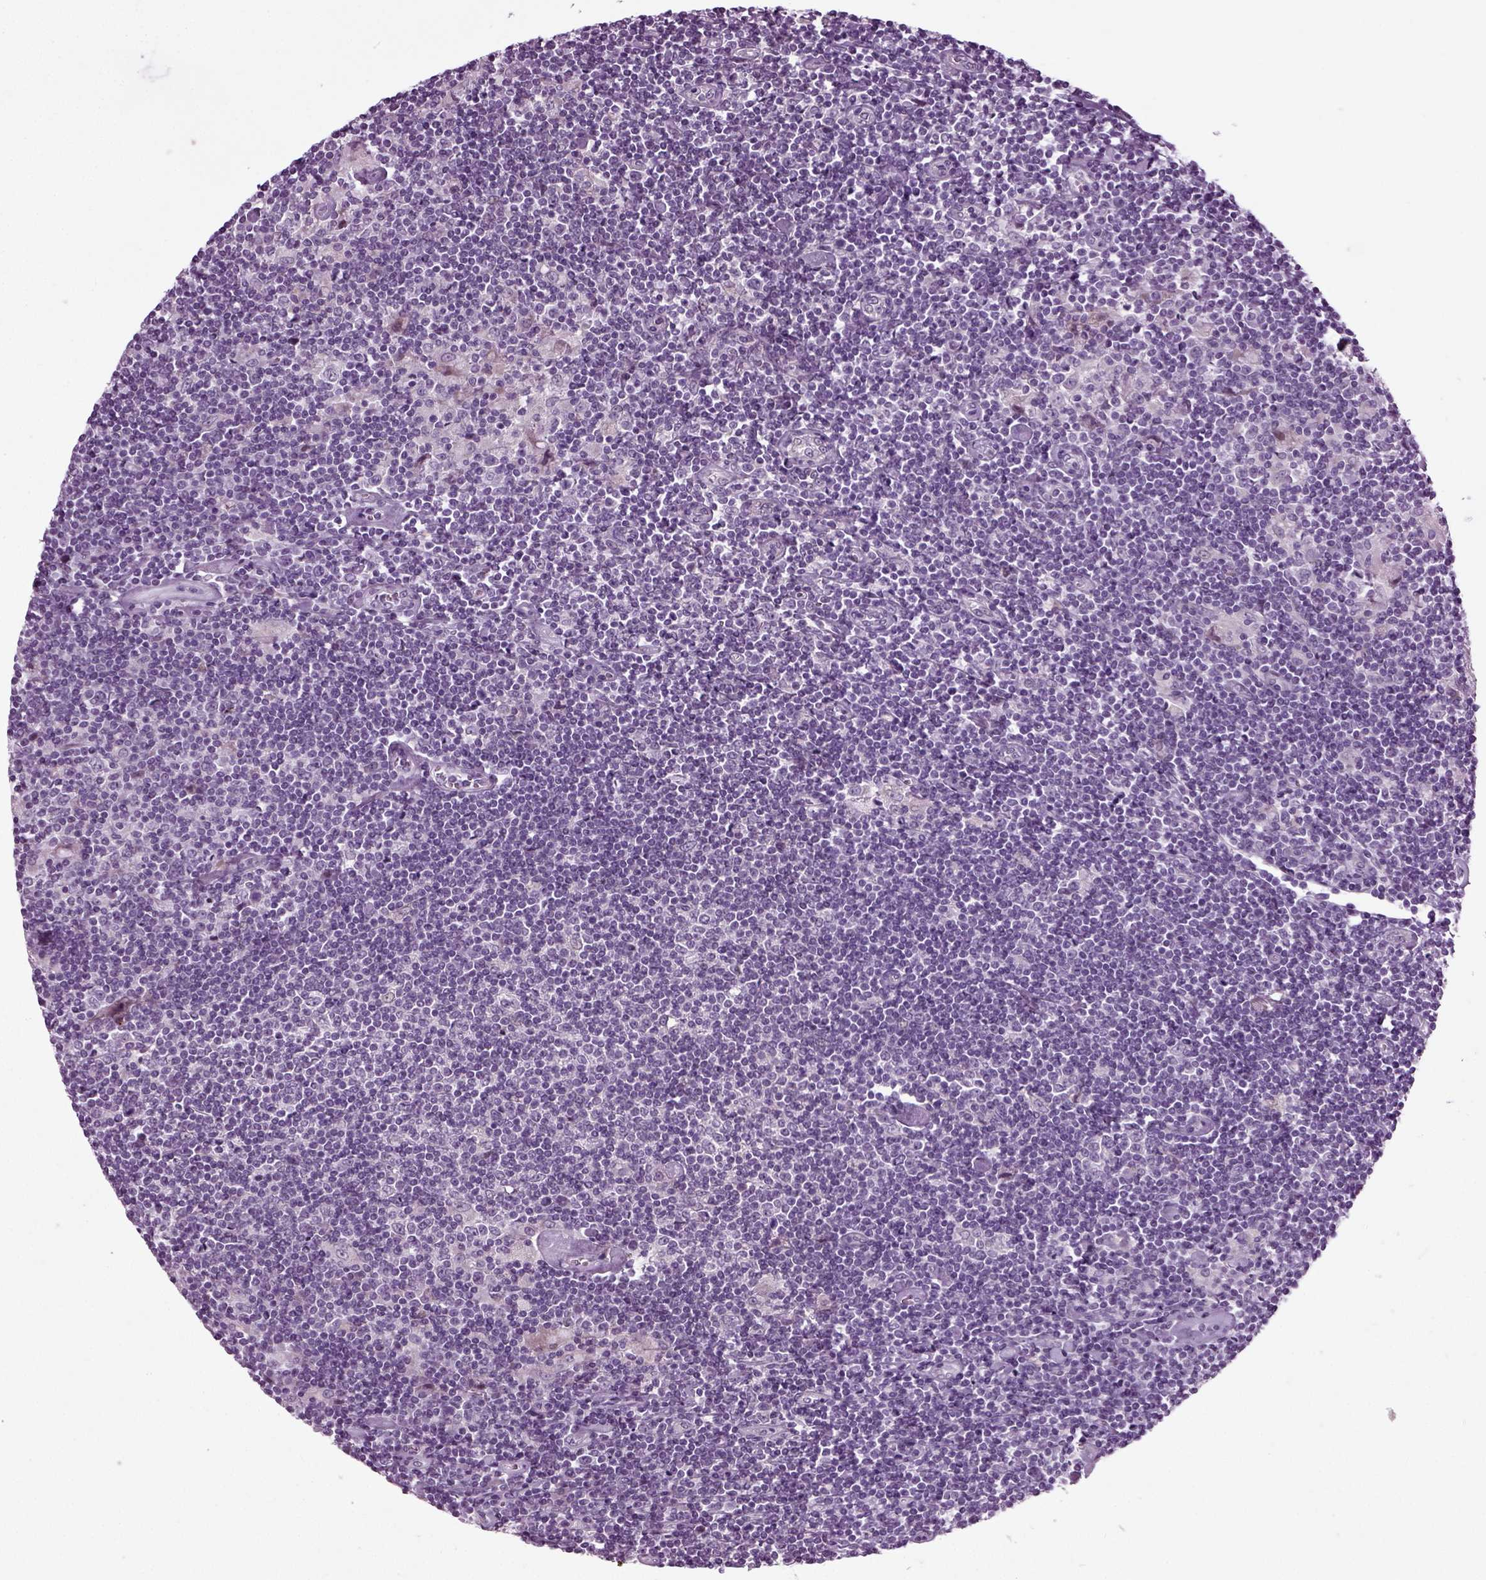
{"staining": {"intensity": "negative", "quantity": "none", "location": "none"}, "tissue": "lymphoma", "cell_type": "Tumor cells", "image_type": "cancer", "snomed": [{"axis": "morphology", "description": "Hodgkin's disease, NOS"}, {"axis": "topography", "description": "Lymph node"}], "caption": "A photomicrograph of Hodgkin's disease stained for a protein reveals no brown staining in tumor cells.", "gene": "SCG5", "patient": {"sex": "male", "age": 40}}